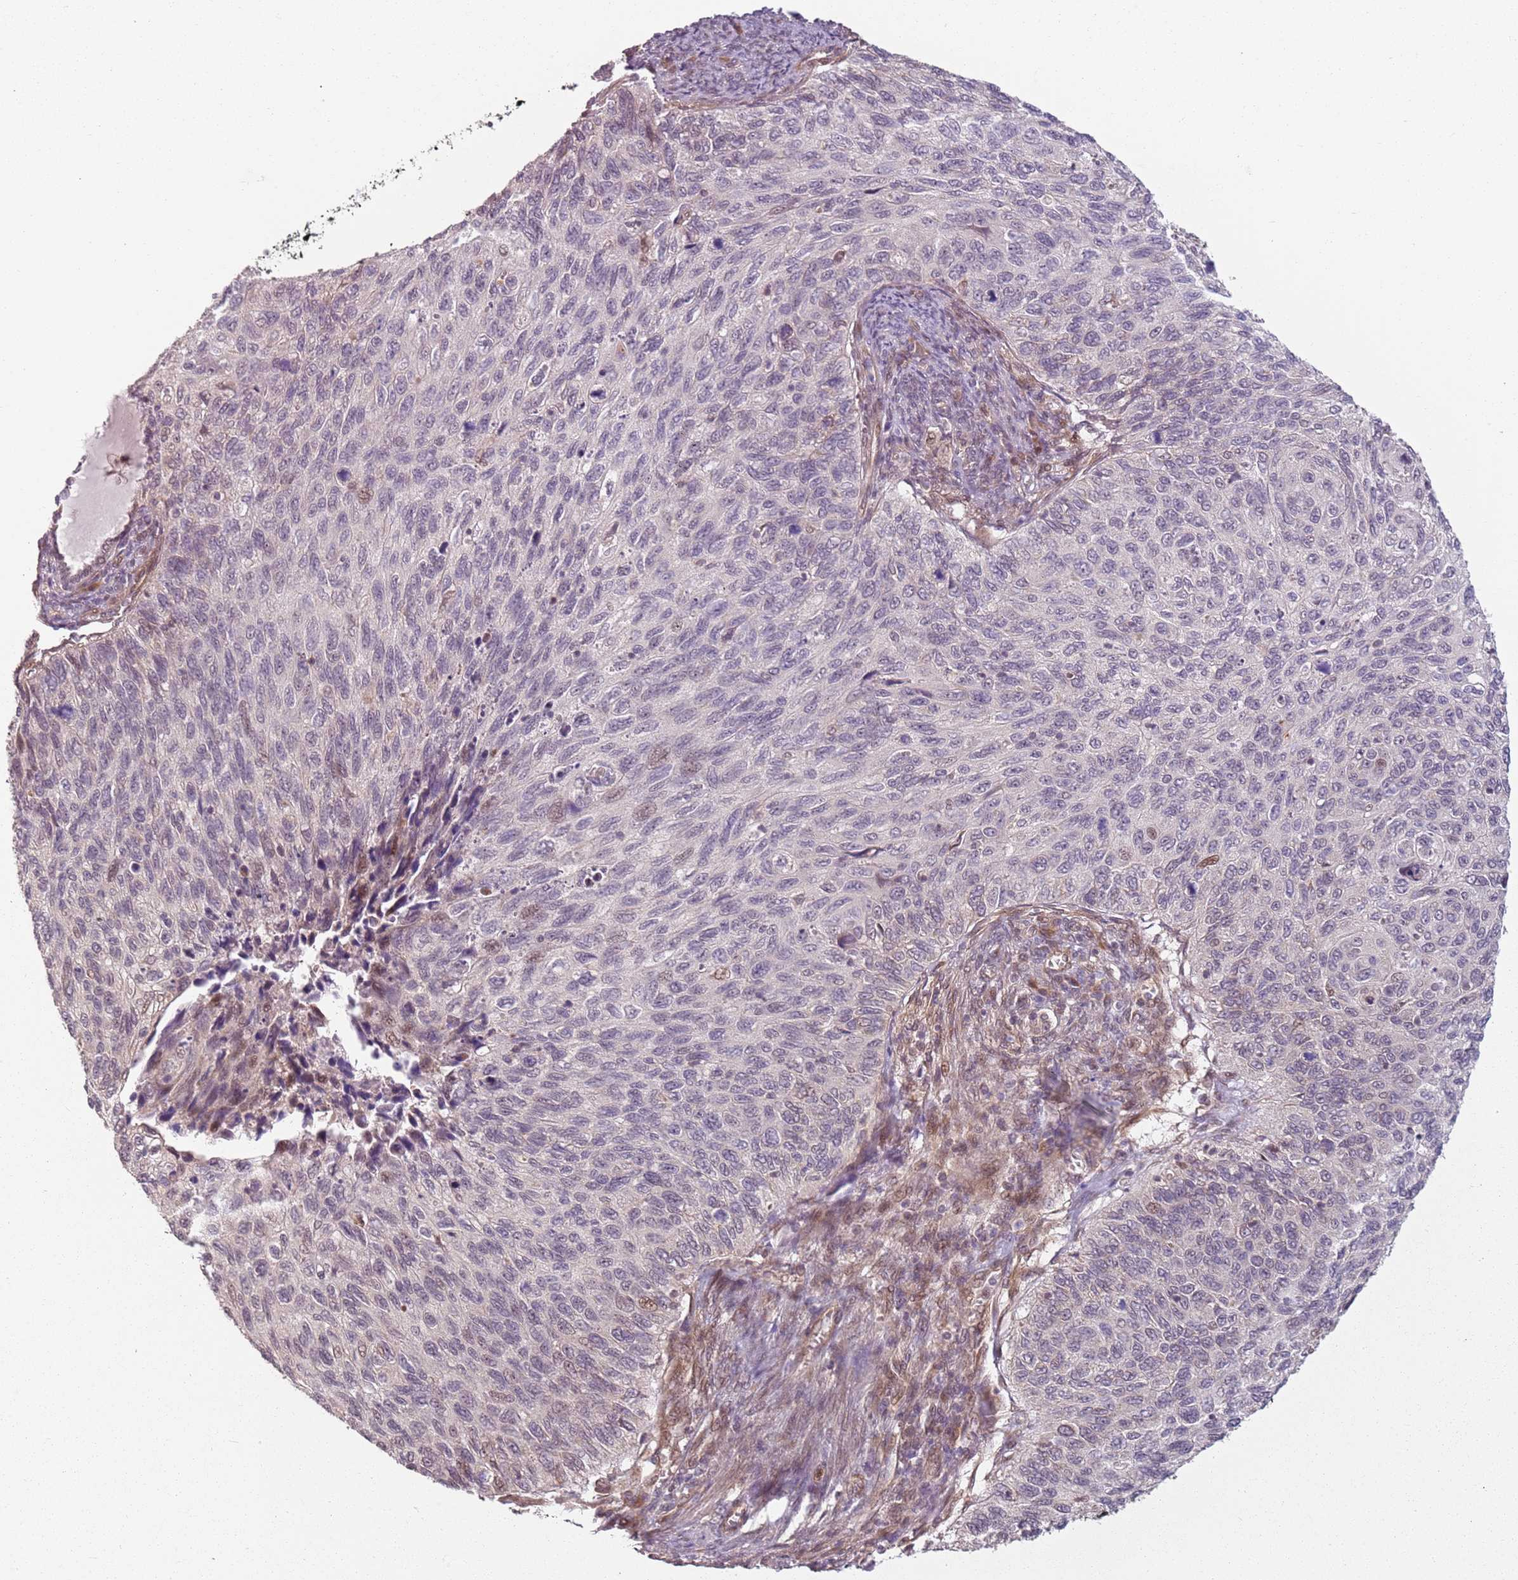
{"staining": {"intensity": "weak", "quantity": "<25%", "location": "nuclear"}, "tissue": "cervical cancer", "cell_type": "Tumor cells", "image_type": "cancer", "snomed": [{"axis": "morphology", "description": "Squamous cell carcinoma, NOS"}, {"axis": "topography", "description": "Cervix"}], "caption": "High magnification brightfield microscopy of cervical cancer (squamous cell carcinoma) stained with DAB (brown) and counterstained with hematoxylin (blue): tumor cells show no significant positivity.", "gene": "CHURC1", "patient": {"sex": "female", "age": 70}}